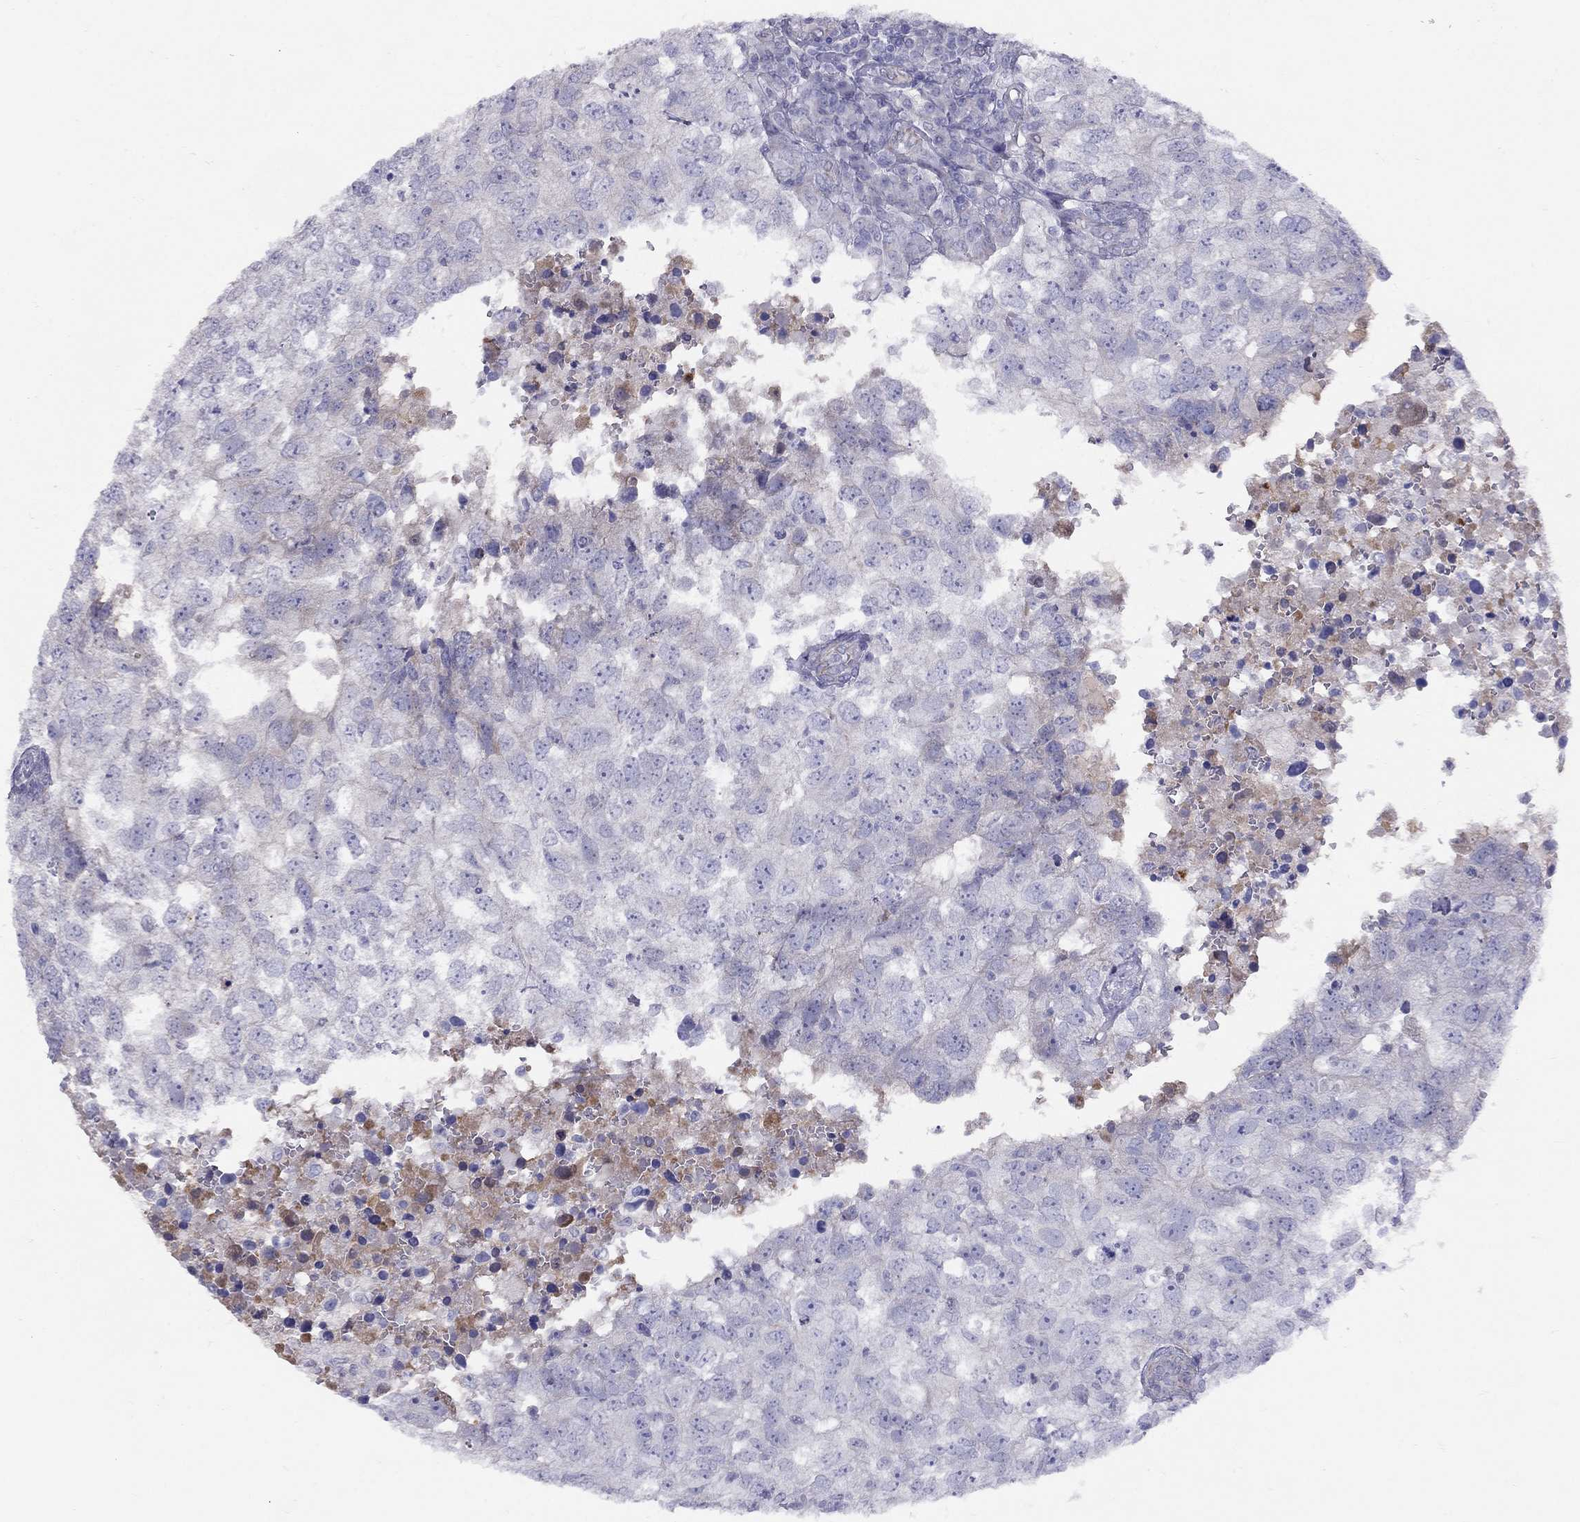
{"staining": {"intensity": "negative", "quantity": "none", "location": "none"}, "tissue": "breast cancer", "cell_type": "Tumor cells", "image_type": "cancer", "snomed": [{"axis": "morphology", "description": "Duct carcinoma"}, {"axis": "topography", "description": "Breast"}], "caption": "Protein analysis of breast cancer displays no significant staining in tumor cells. The staining was performed using DAB to visualize the protein expression in brown, while the nuclei were stained in blue with hematoxylin (Magnification: 20x).", "gene": "SPINT4", "patient": {"sex": "female", "age": 30}}